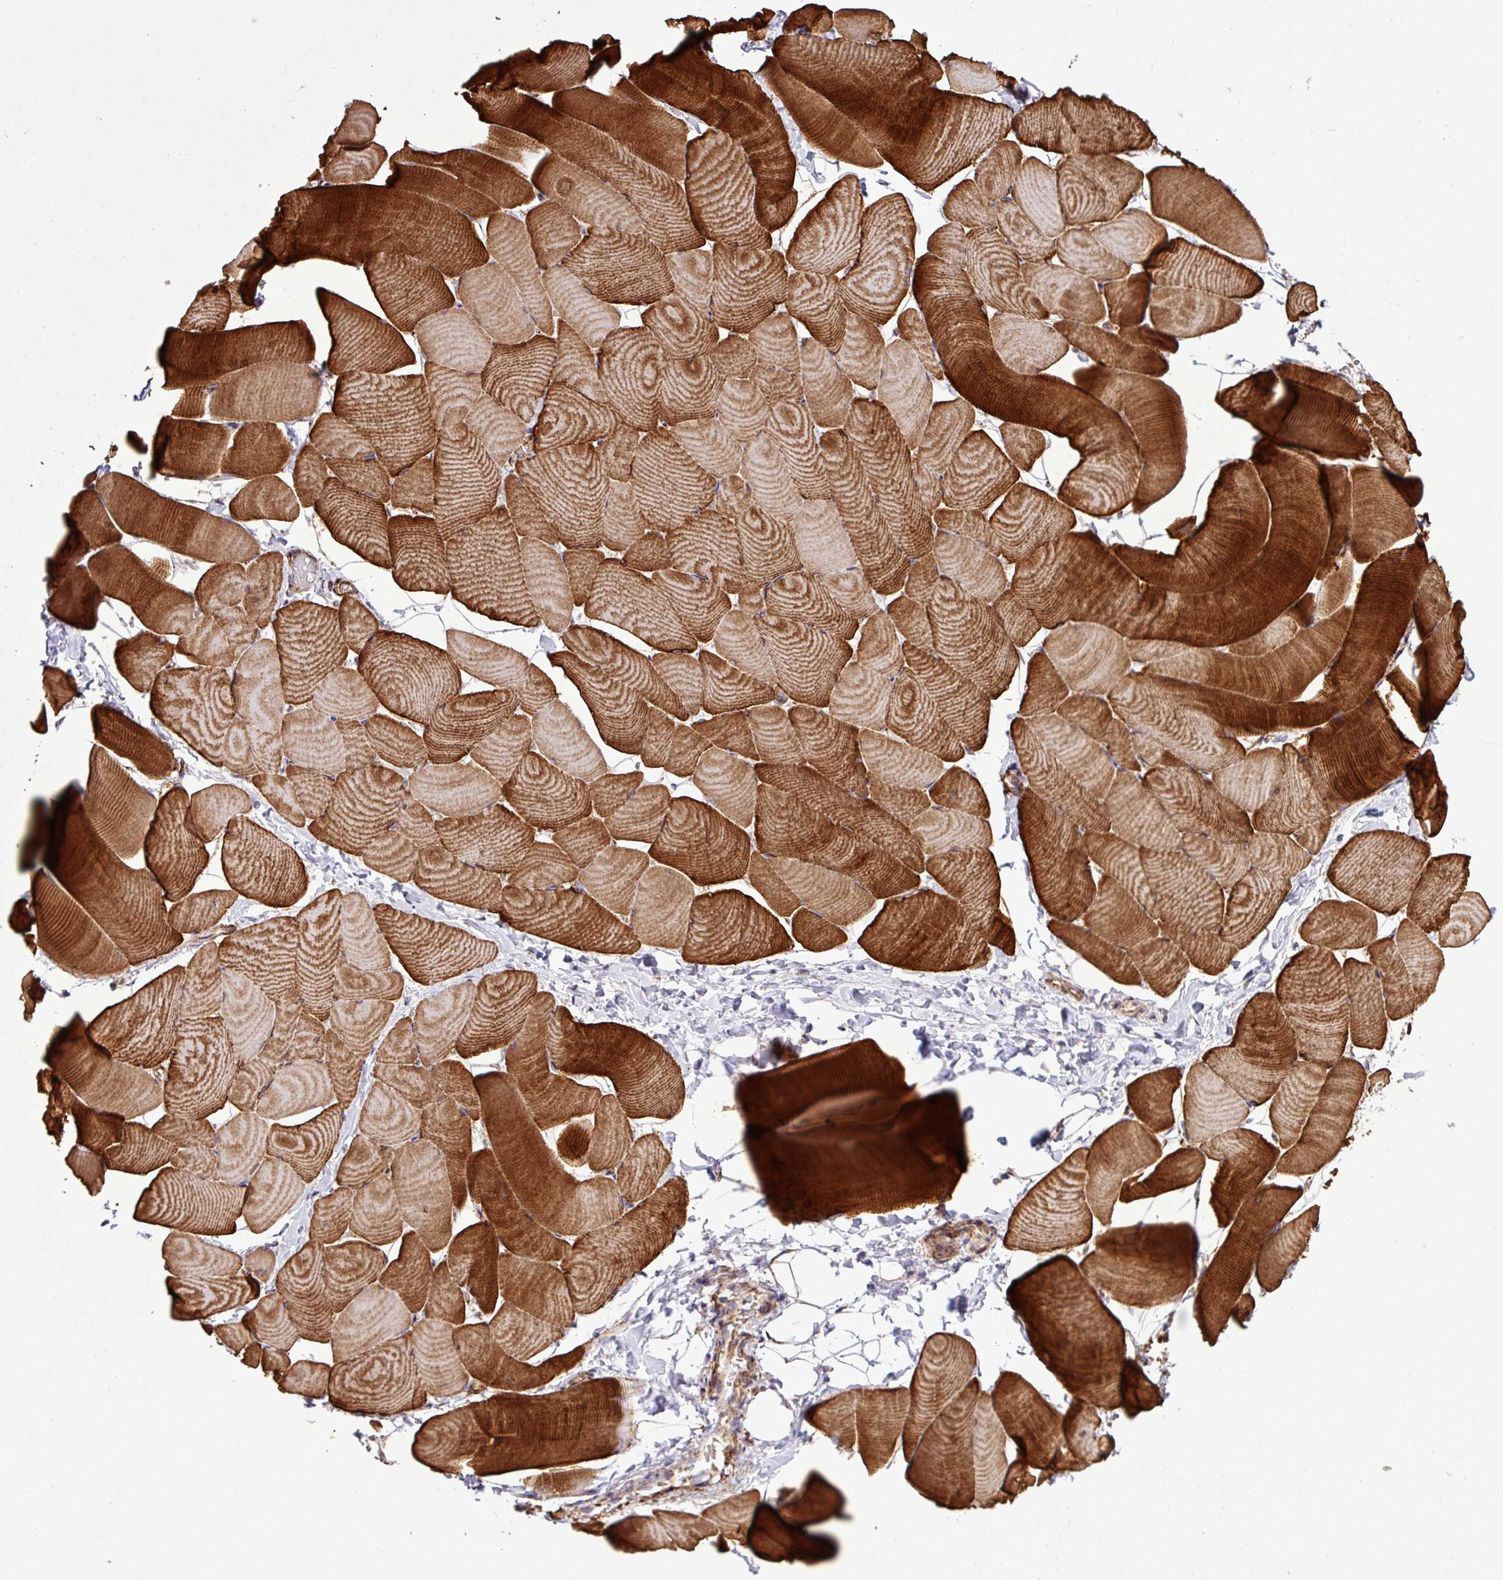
{"staining": {"intensity": "strong", "quantity": ">75%", "location": "cytoplasmic/membranous"}, "tissue": "skeletal muscle", "cell_type": "Myocytes", "image_type": "normal", "snomed": [{"axis": "morphology", "description": "Normal tissue, NOS"}, {"axis": "topography", "description": "Skeletal muscle"}], "caption": "This histopathology image exhibits IHC staining of benign human skeletal muscle, with high strong cytoplasmic/membranous expression in approximately >75% of myocytes.", "gene": "FAM47E", "patient": {"sex": "male", "age": 25}}